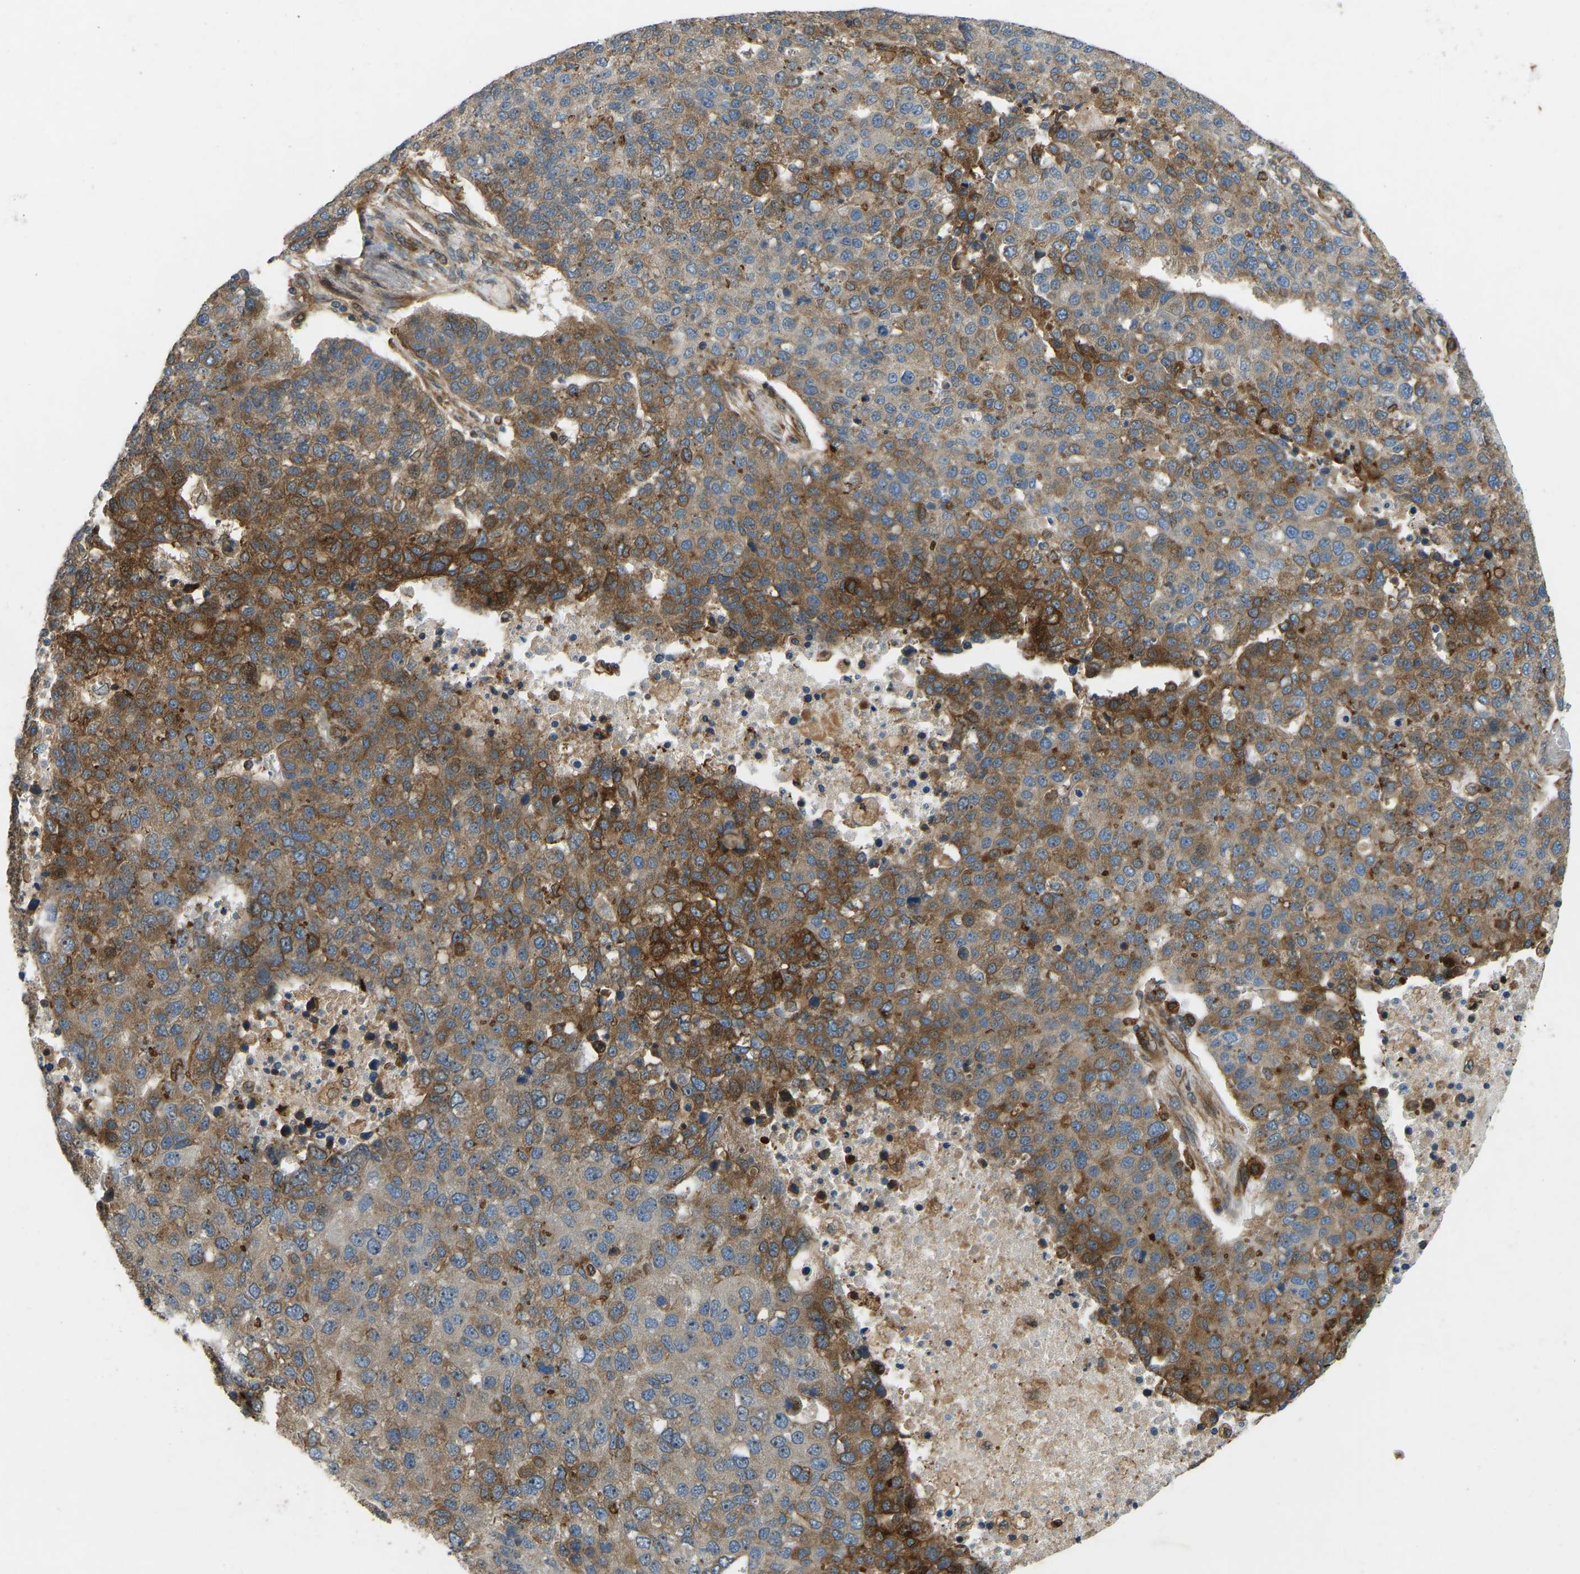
{"staining": {"intensity": "strong", "quantity": ">75%", "location": "cytoplasmic/membranous"}, "tissue": "pancreatic cancer", "cell_type": "Tumor cells", "image_type": "cancer", "snomed": [{"axis": "morphology", "description": "Adenocarcinoma, NOS"}, {"axis": "topography", "description": "Pancreas"}], "caption": "IHC (DAB (3,3'-diaminobenzidine)) staining of adenocarcinoma (pancreatic) reveals strong cytoplasmic/membranous protein staining in approximately >75% of tumor cells.", "gene": "OS9", "patient": {"sex": "female", "age": 61}}